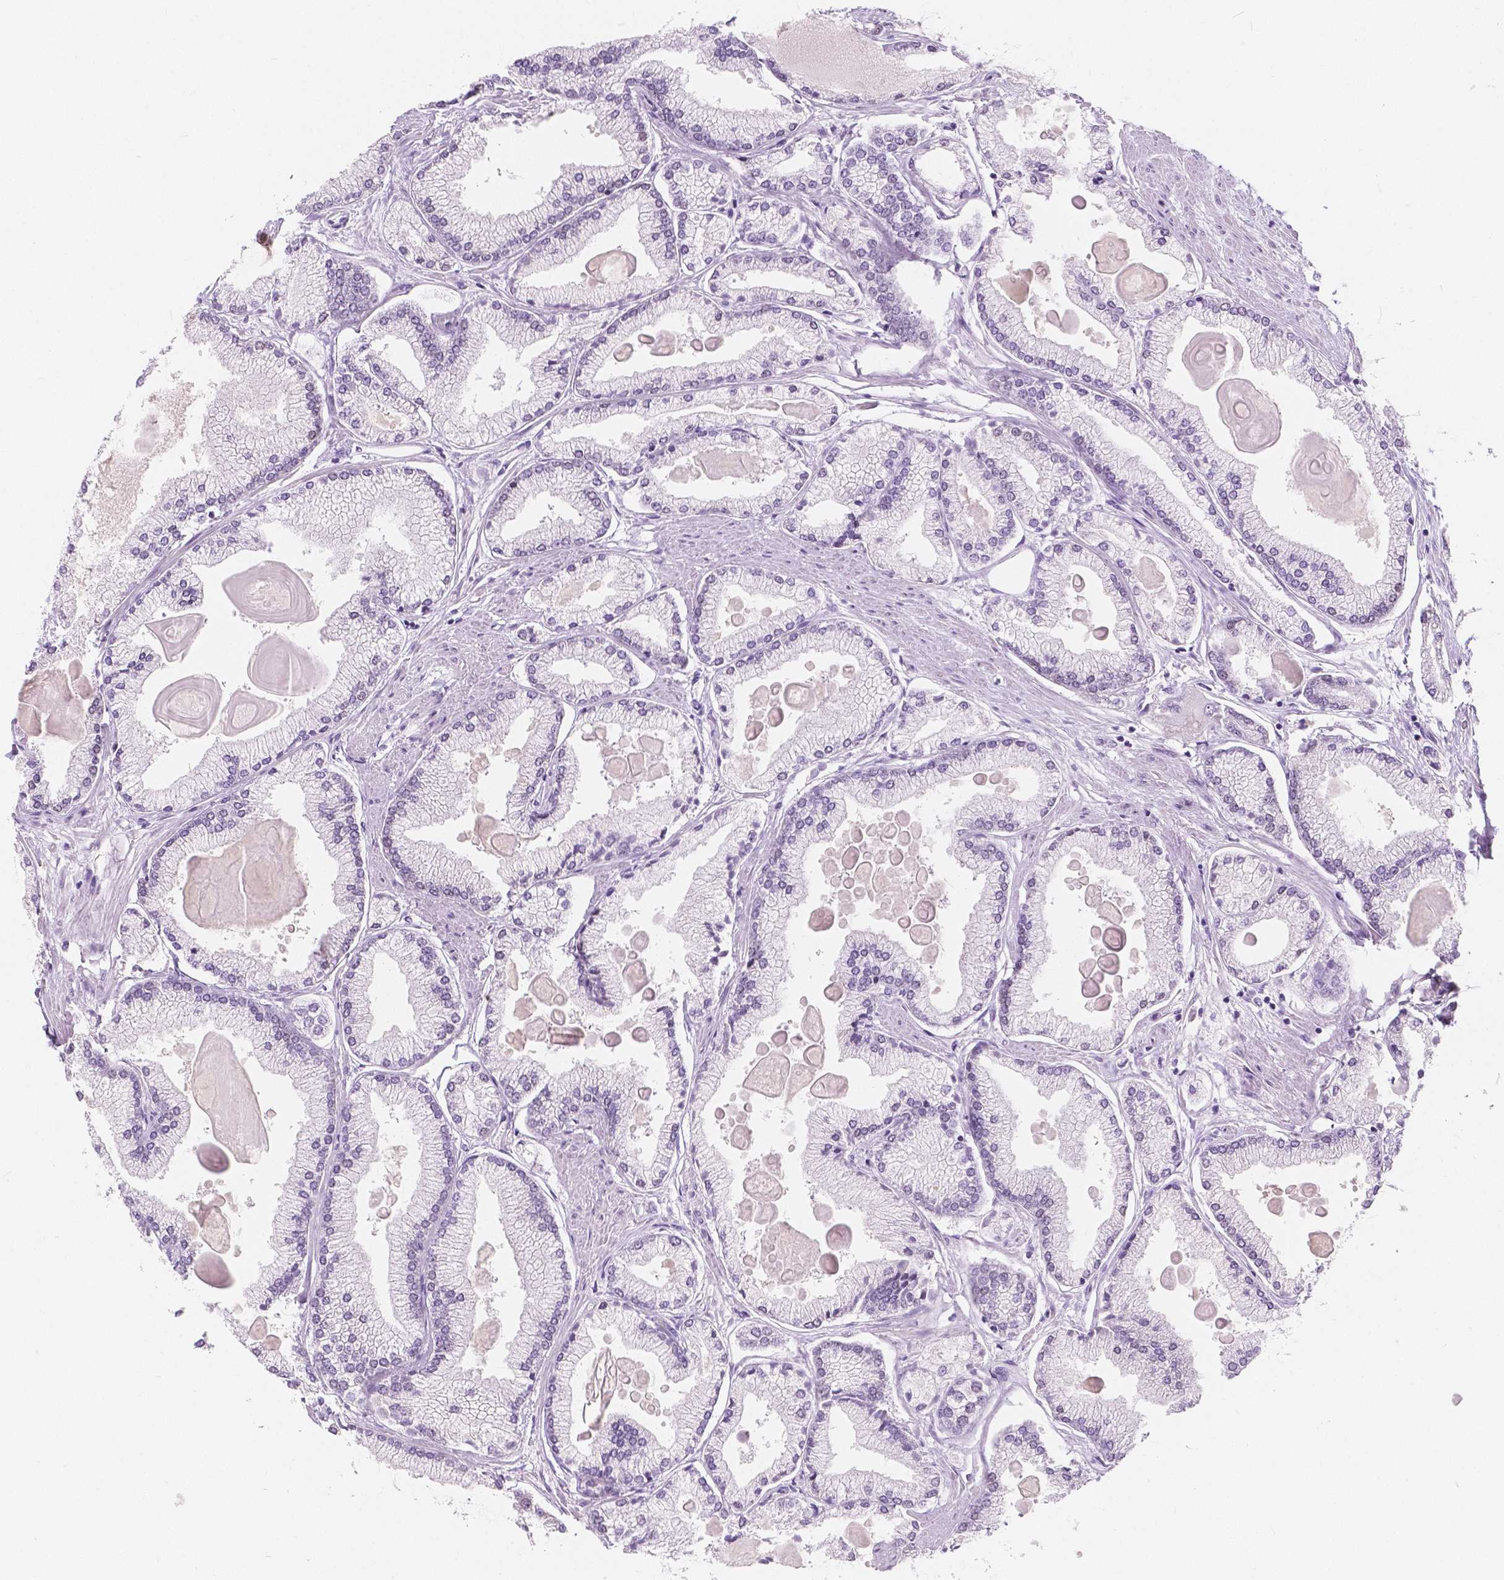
{"staining": {"intensity": "negative", "quantity": "none", "location": "none"}, "tissue": "prostate cancer", "cell_type": "Tumor cells", "image_type": "cancer", "snomed": [{"axis": "morphology", "description": "Adenocarcinoma, High grade"}, {"axis": "topography", "description": "Prostate"}], "caption": "High magnification brightfield microscopy of prostate cancer (high-grade adenocarcinoma) stained with DAB (brown) and counterstained with hematoxylin (blue): tumor cells show no significant expression. The staining is performed using DAB brown chromogen with nuclei counter-stained in using hematoxylin.", "gene": "NOLC1", "patient": {"sex": "male", "age": 68}}